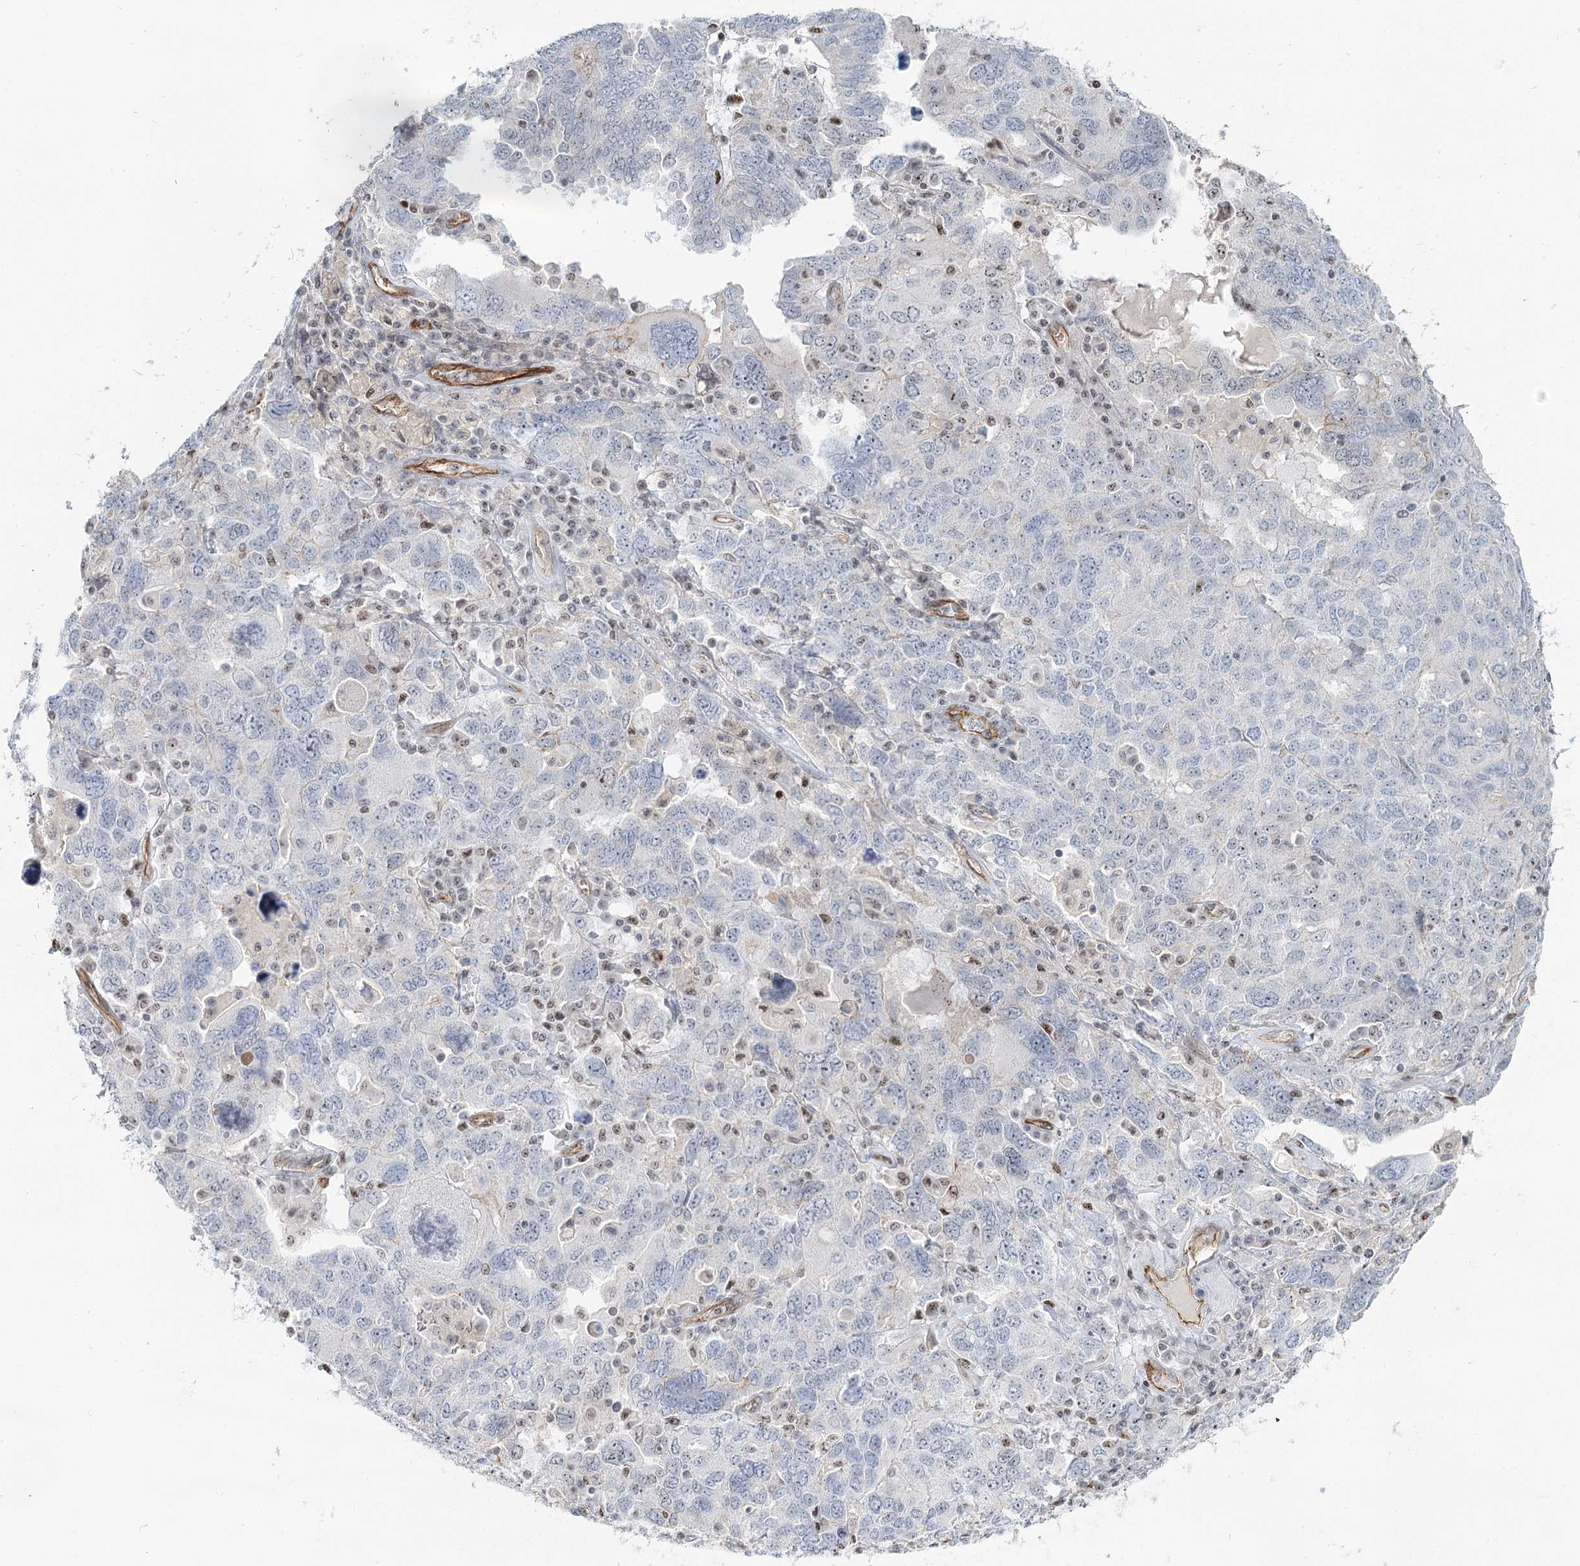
{"staining": {"intensity": "negative", "quantity": "none", "location": "none"}, "tissue": "ovarian cancer", "cell_type": "Tumor cells", "image_type": "cancer", "snomed": [{"axis": "morphology", "description": "Carcinoma, endometroid"}, {"axis": "topography", "description": "Ovary"}], "caption": "Tumor cells are negative for protein expression in human ovarian cancer.", "gene": "ZFYVE28", "patient": {"sex": "female", "age": 62}}